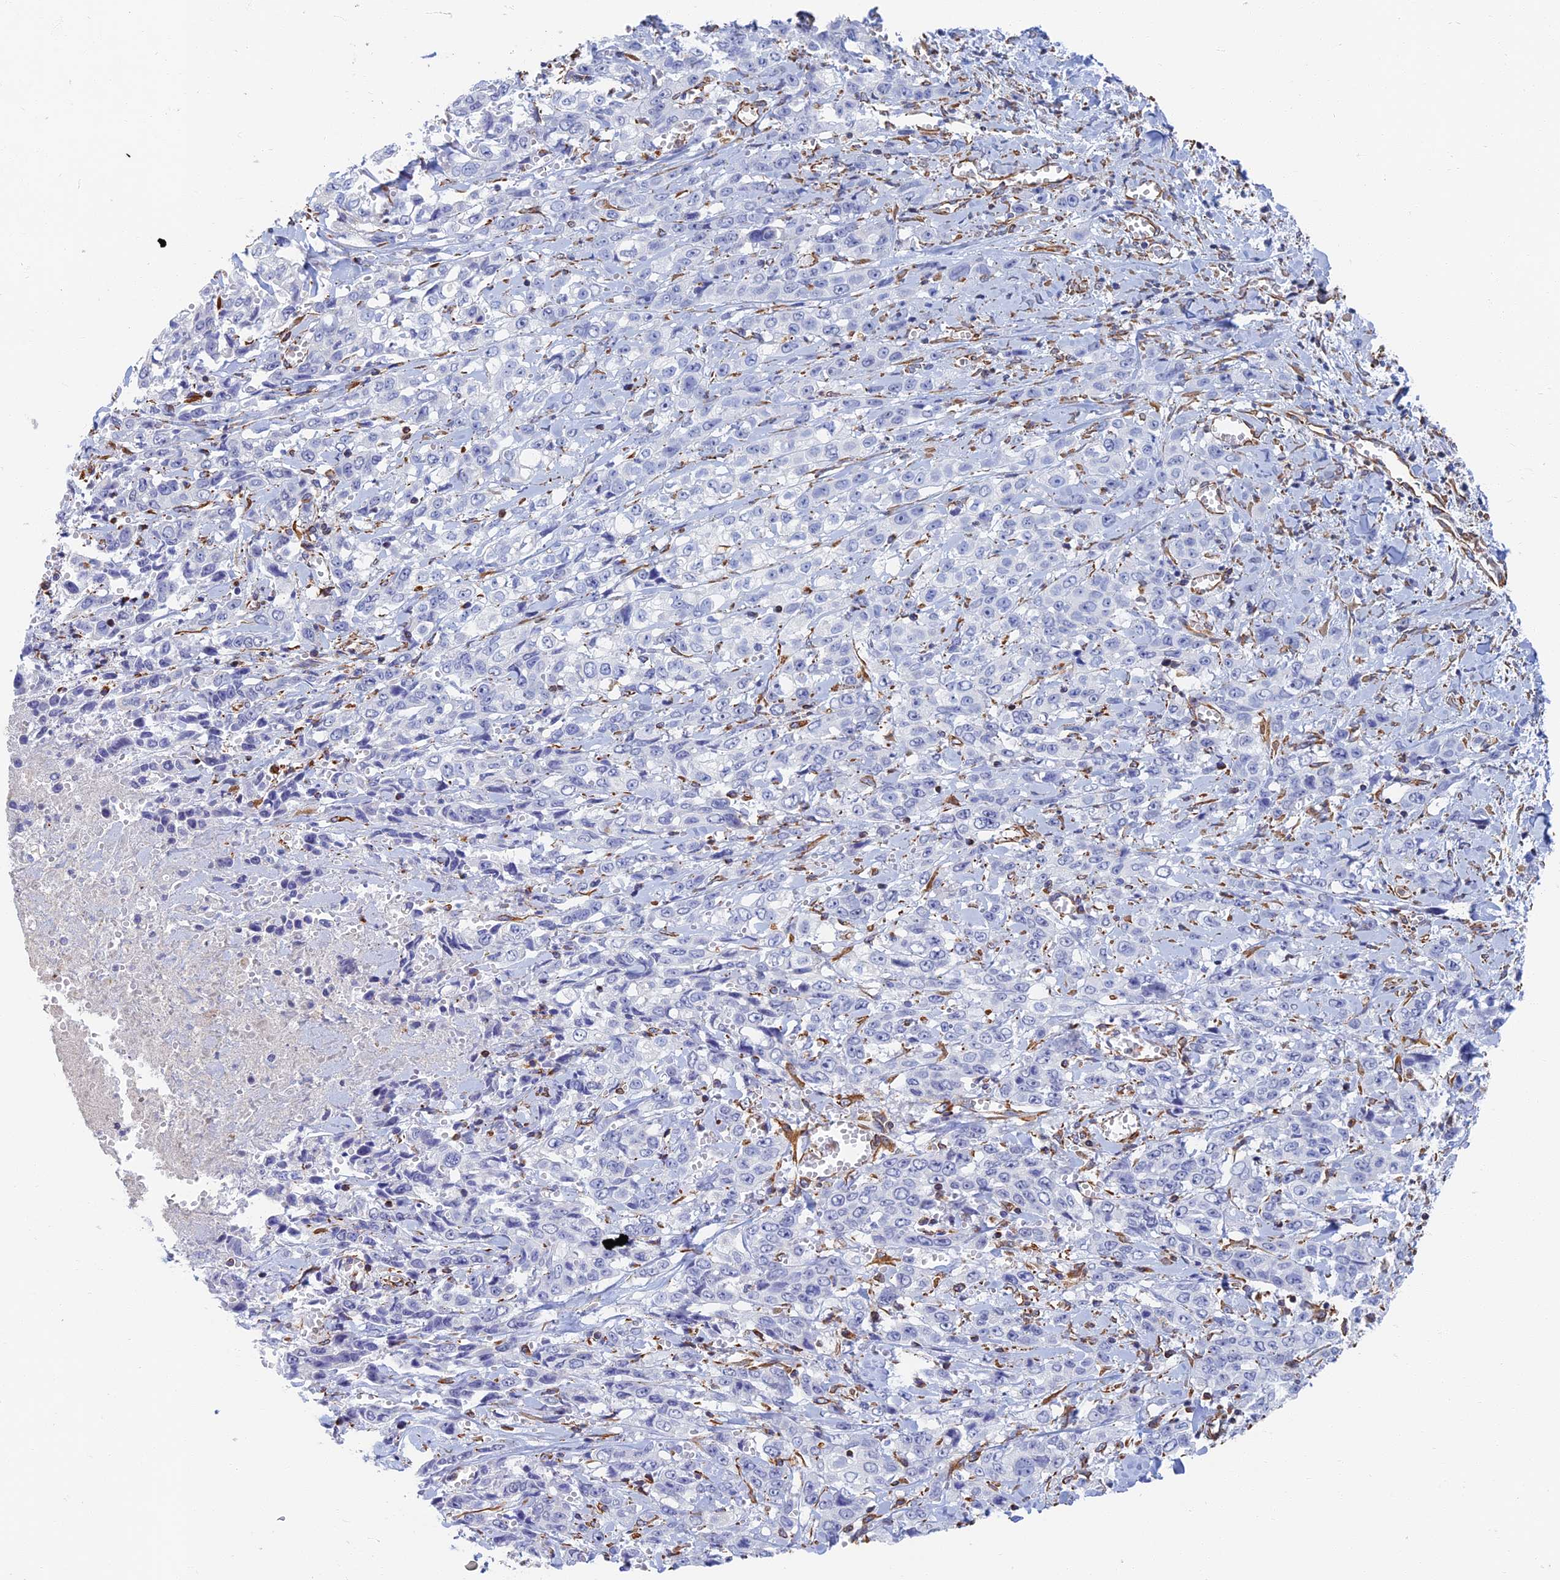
{"staining": {"intensity": "negative", "quantity": "none", "location": "none"}, "tissue": "stomach cancer", "cell_type": "Tumor cells", "image_type": "cancer", "snomed": [{"axis": "morphology", "description": "Adenocarcinoma, NOS"}, {"axis": "topography", "description": "Stomach, upper"}], "caption": "Image shows no protein expression in tumor cells of stomach adenocarcinoma tissue.", "gene": "RMC1", "patient": {"sex": "male", "age": 62}}